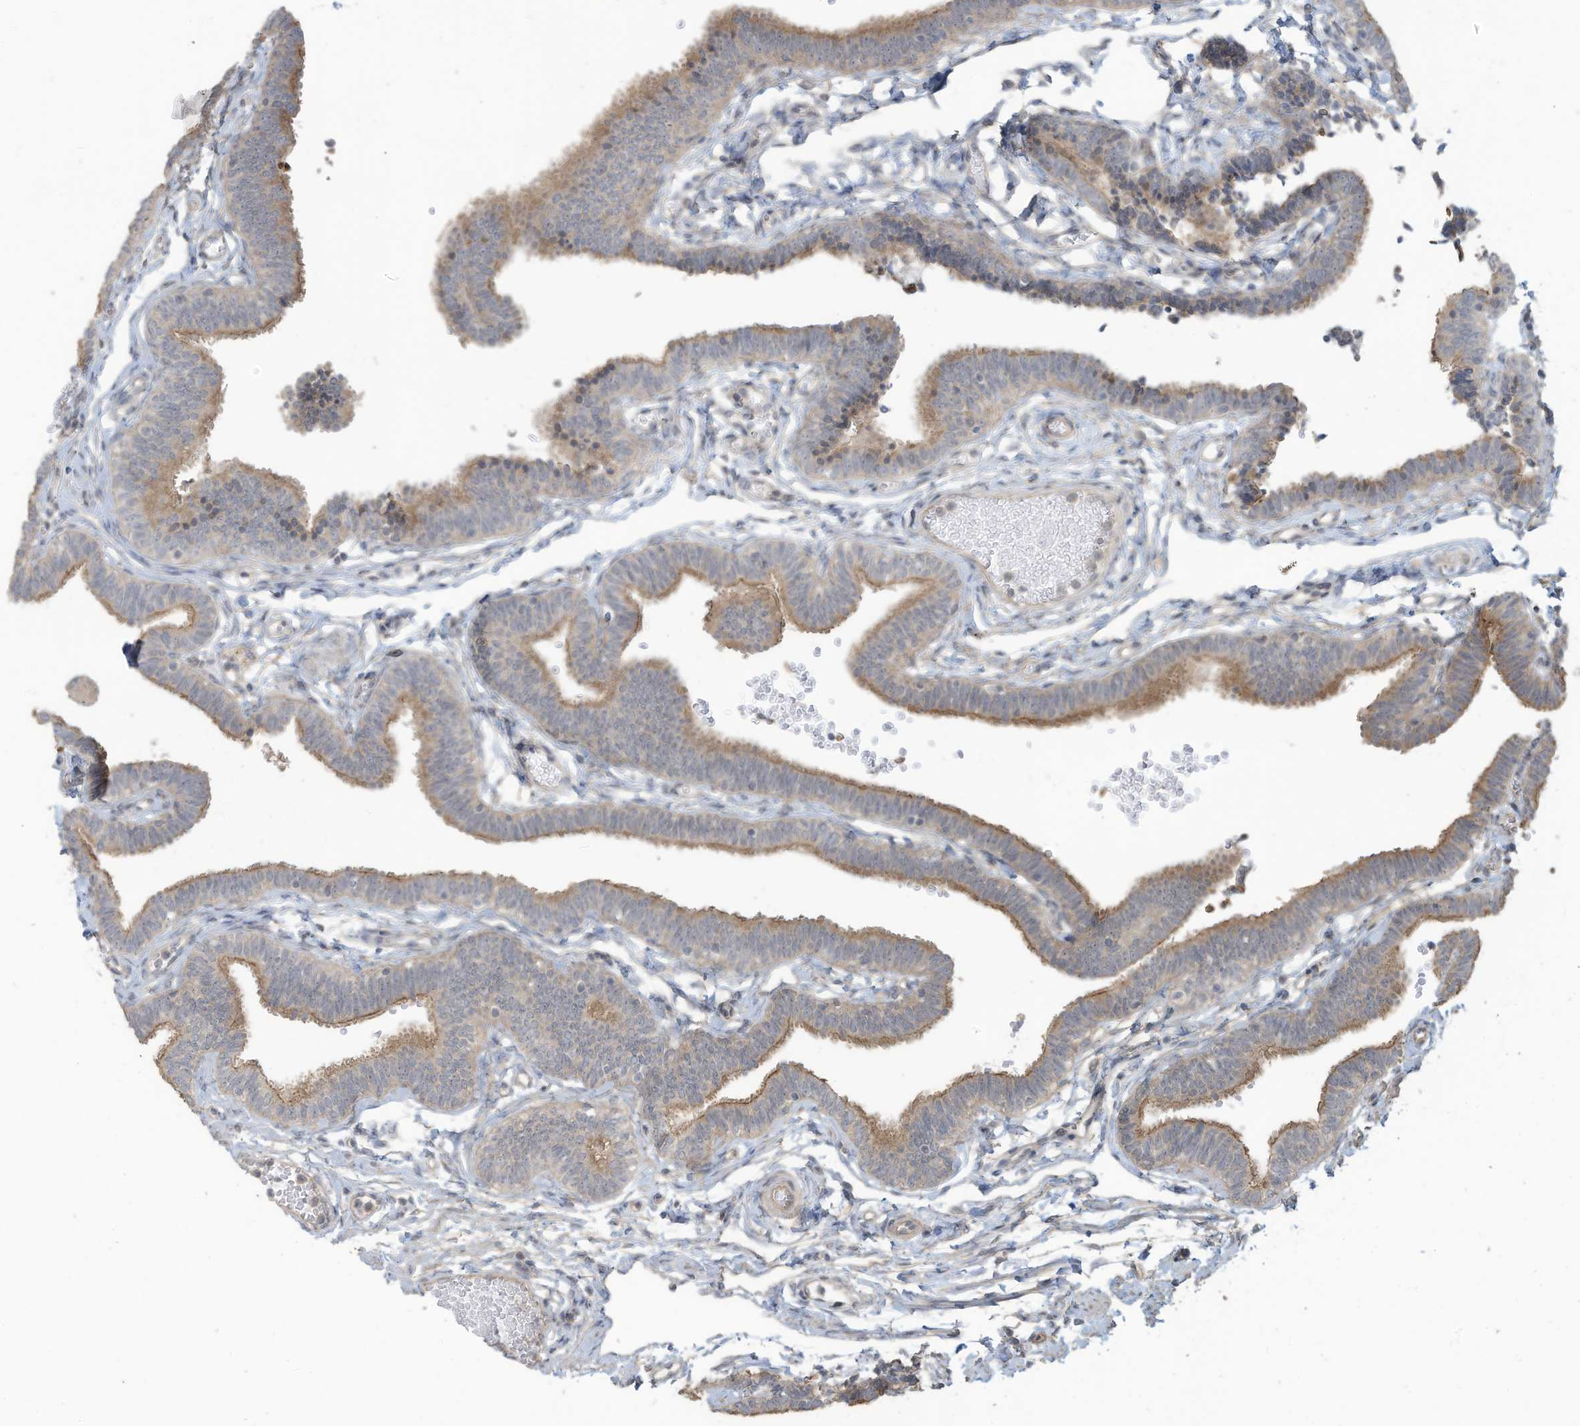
{"staining": {"intensity": "moderate", "quantity": "25%-75%", "location": "cytoplasmic/membranous"}, "tissue": "fallopian tube", "cell_type": "Glandular cells", "image_type": "normal", "snomed": [{"axis": "morphology", "description": "Normal tissue, NOS"}, {"axis": "topography", "description": "Fallopian tube"}, {"axis": "topography", "description": "Ovary"}], "caption": "A histopathology image showing moderate cytoplasmic/membranous positivity in approximately 25%-75% of glandular cells in normal fallopian tube, as visualized by brown immunohistochemical staining.", "gene": "MAGIX", "patient": {"sex": "female", "age": 23}}